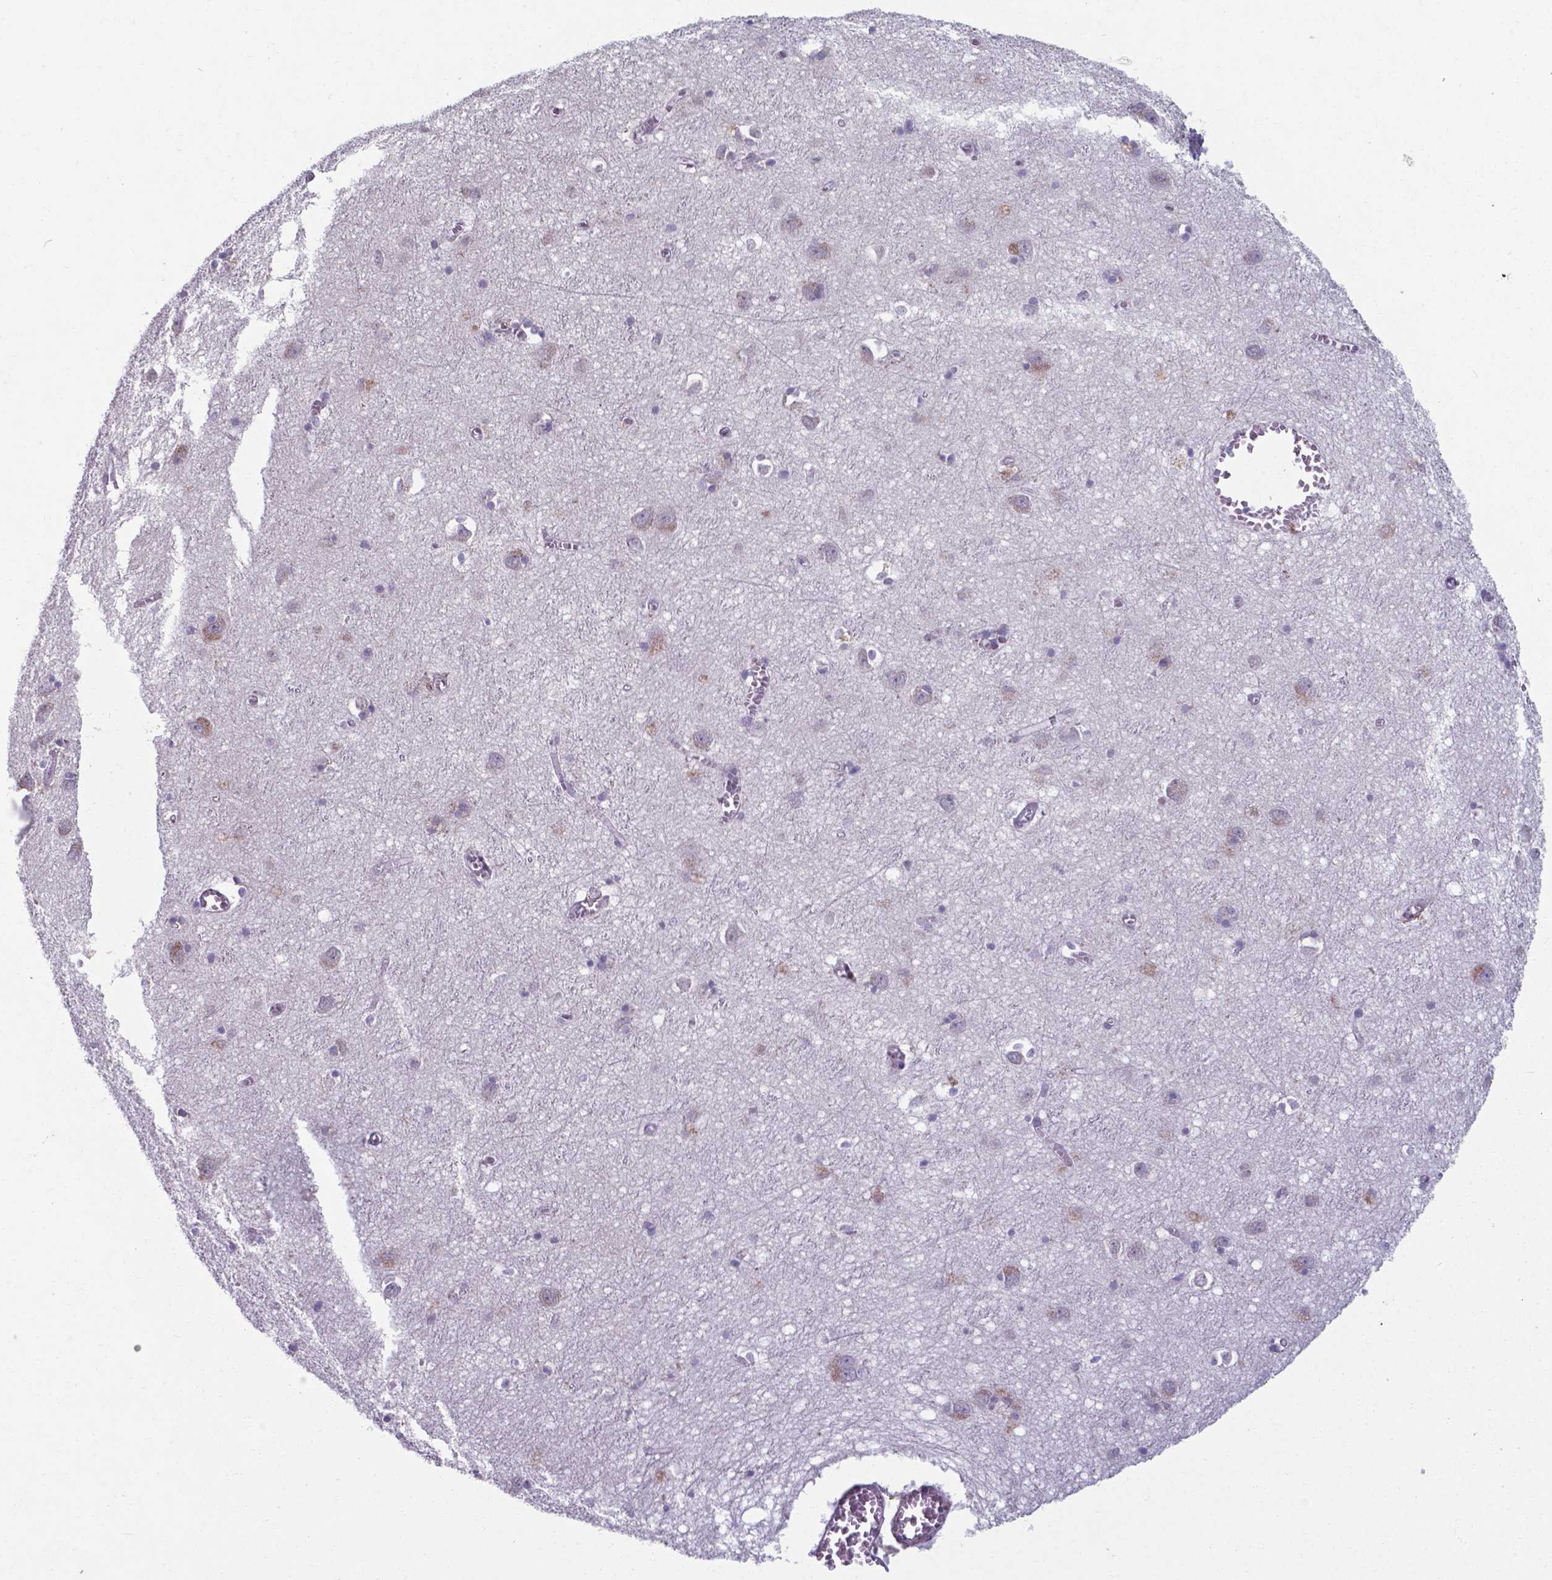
{"staining": {"intensity": "negative", "quantity": "none", "location": "none"}, "tissue": "cerebral cortex", "cell_type": "Endothelial cells", "image_type": "normal", "snomed": [{"axis": "morphology", "description": "Normal tissue, NOS"}, {"axis": "topography", "description": "Cerebral cortex"}], "caption": "Immunohistochemistry micrograph of normal cerebral cortex: human cerebral cortex stained with DAB demonstrates no significant protein staining in endothelial cells. Brightfield microscopy of immunohistochemistry stained with DAB (brown) and hematoxylin (blue), captured at high magnification.", "gene": "AP5B1", "patient": {"sex": "male", "age": 70}}